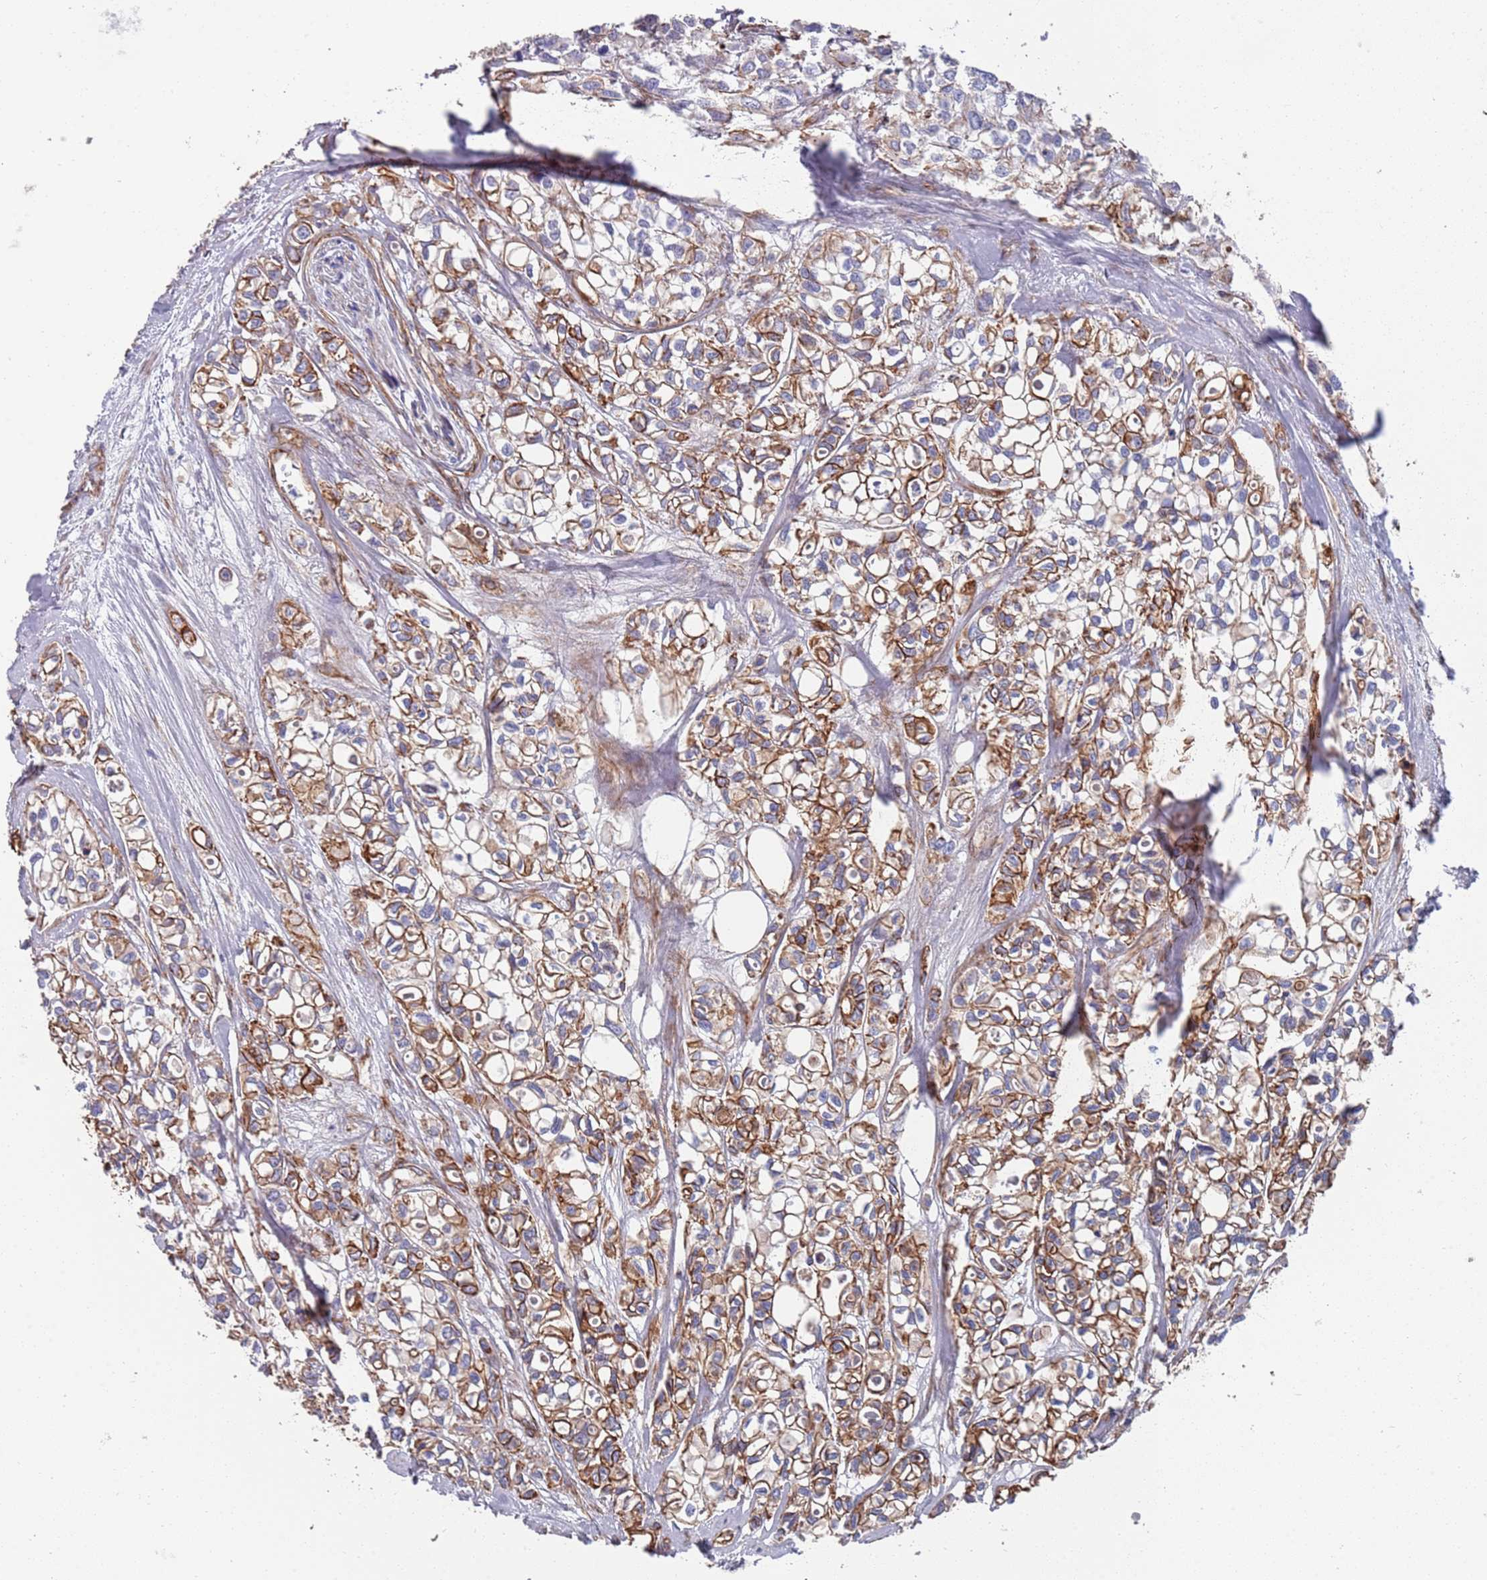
{"staining": {"intensity": "moderate", "quantity": "25%-75%", "location": "cytoplasmic/membranous"}, "tissue": "urothelial cancer", "cell_type": "Tumor cells", "image_type": "cancer", "snomed": [{"axis": "morphology", "description": "Urothelial carcinoma, High grade"}, {"axis": "topography", "description": "Urinary bladder"}], "caption": "Immunohistochemical staining of urothelial cancer demonstrates moderate cytoplasmic/membranous protein positivity in approximately 25%-75% of tumor cells.", "gene": "JAKMIP2", "patient": {"sex": "male", "age": 67}}